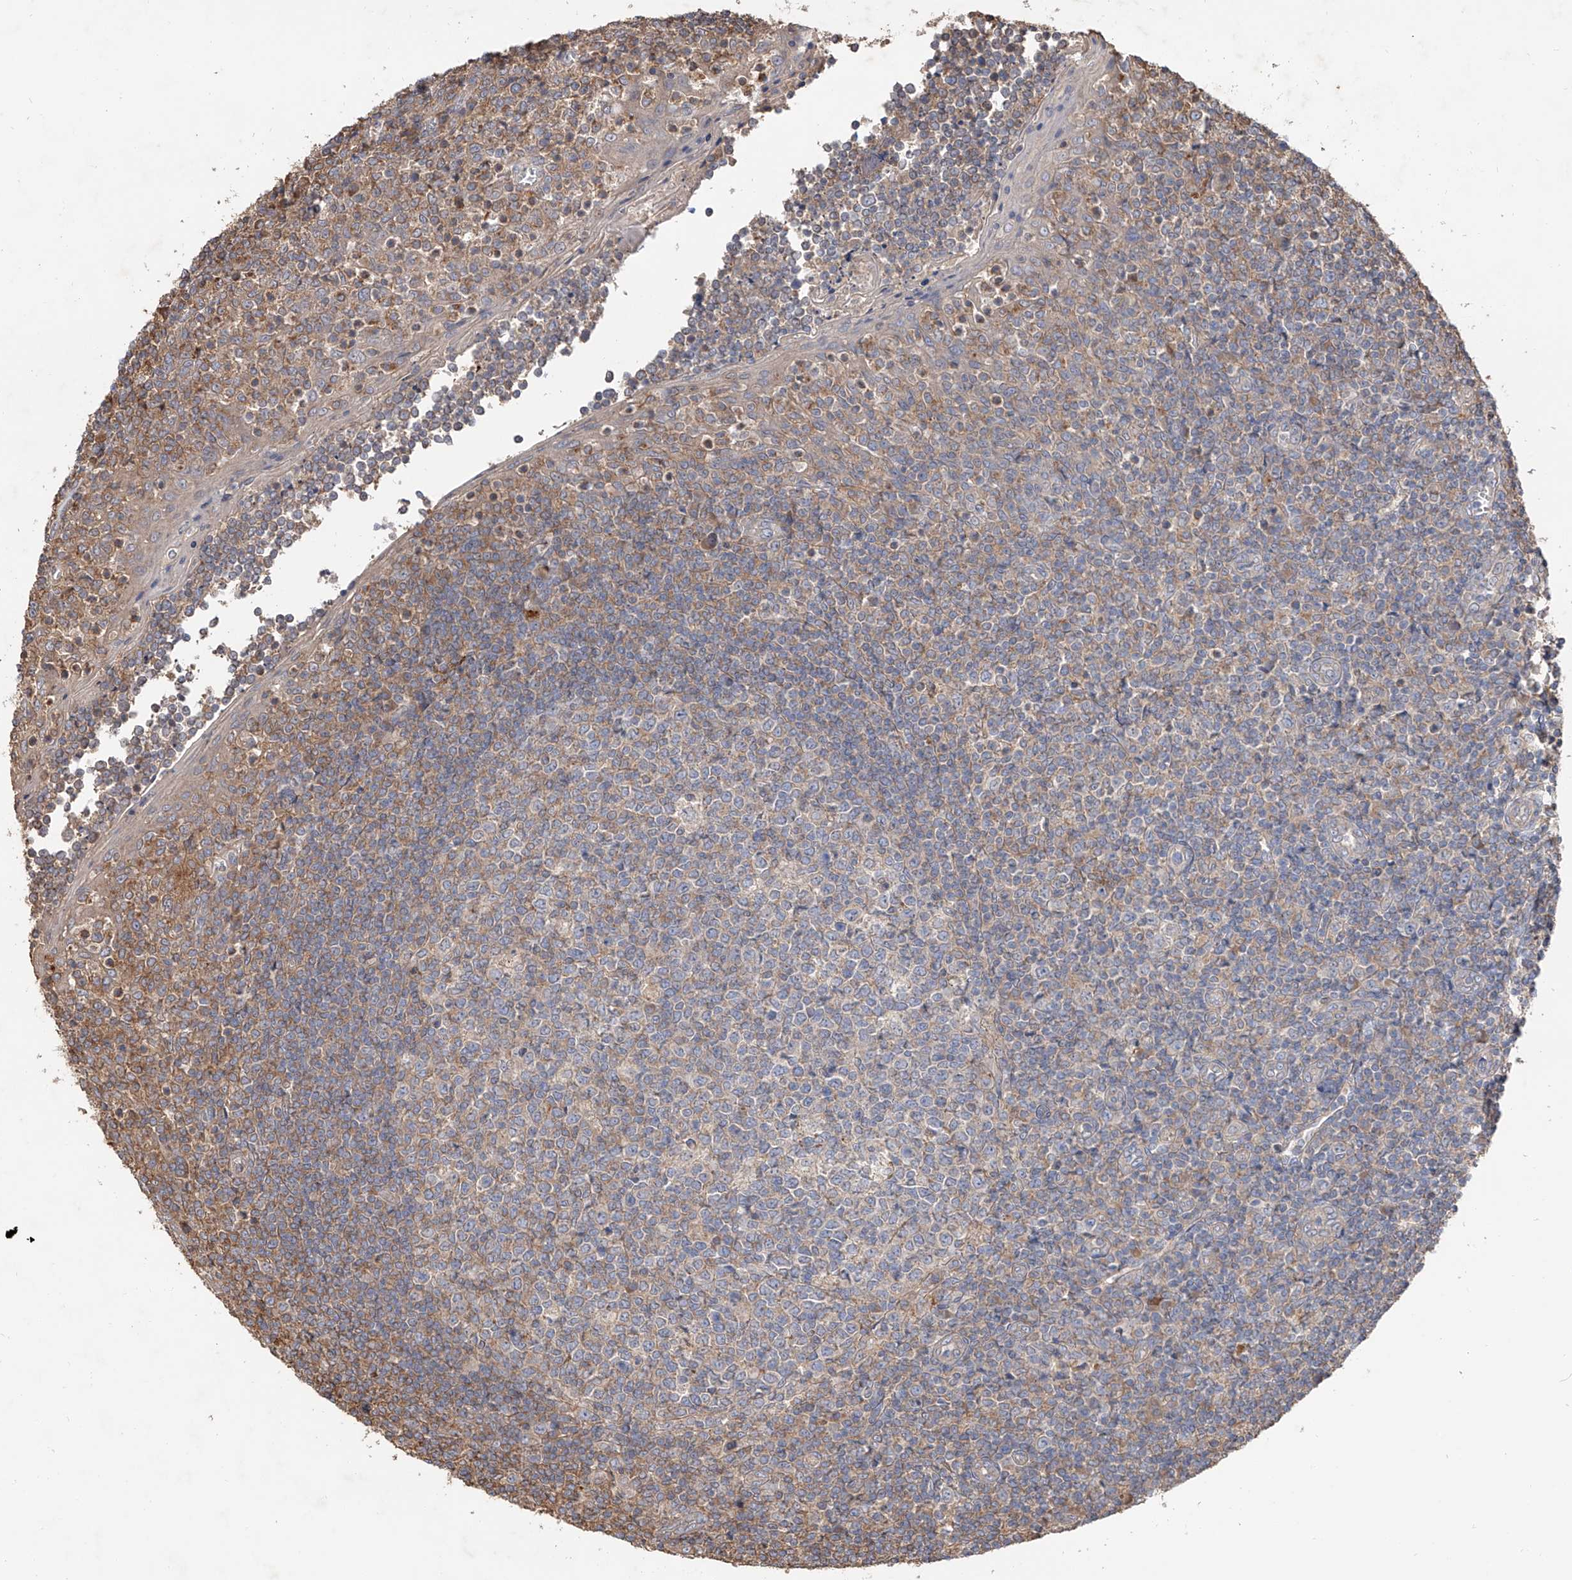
{"staining": {"intensity": "moderate", "quantity": "25%-75%", "location": "cytoplasmic/membranous"}, "tissue": "tonsil", "cell_type": "Germinal center cells", "image_type": "normal", "snomed": [{"axis": "morphology", "description": "Normal tissue, NOS"}, {"axis": "topography", "description": "Tonsil"}], "caption": "A photomicrograph of human tonsil stained for a protein reveals moderate cytoplasmic/membranous brown staining in germinal center cells.", "gene": "EDN1", "patient": {"sex": "female", "age": 19}}